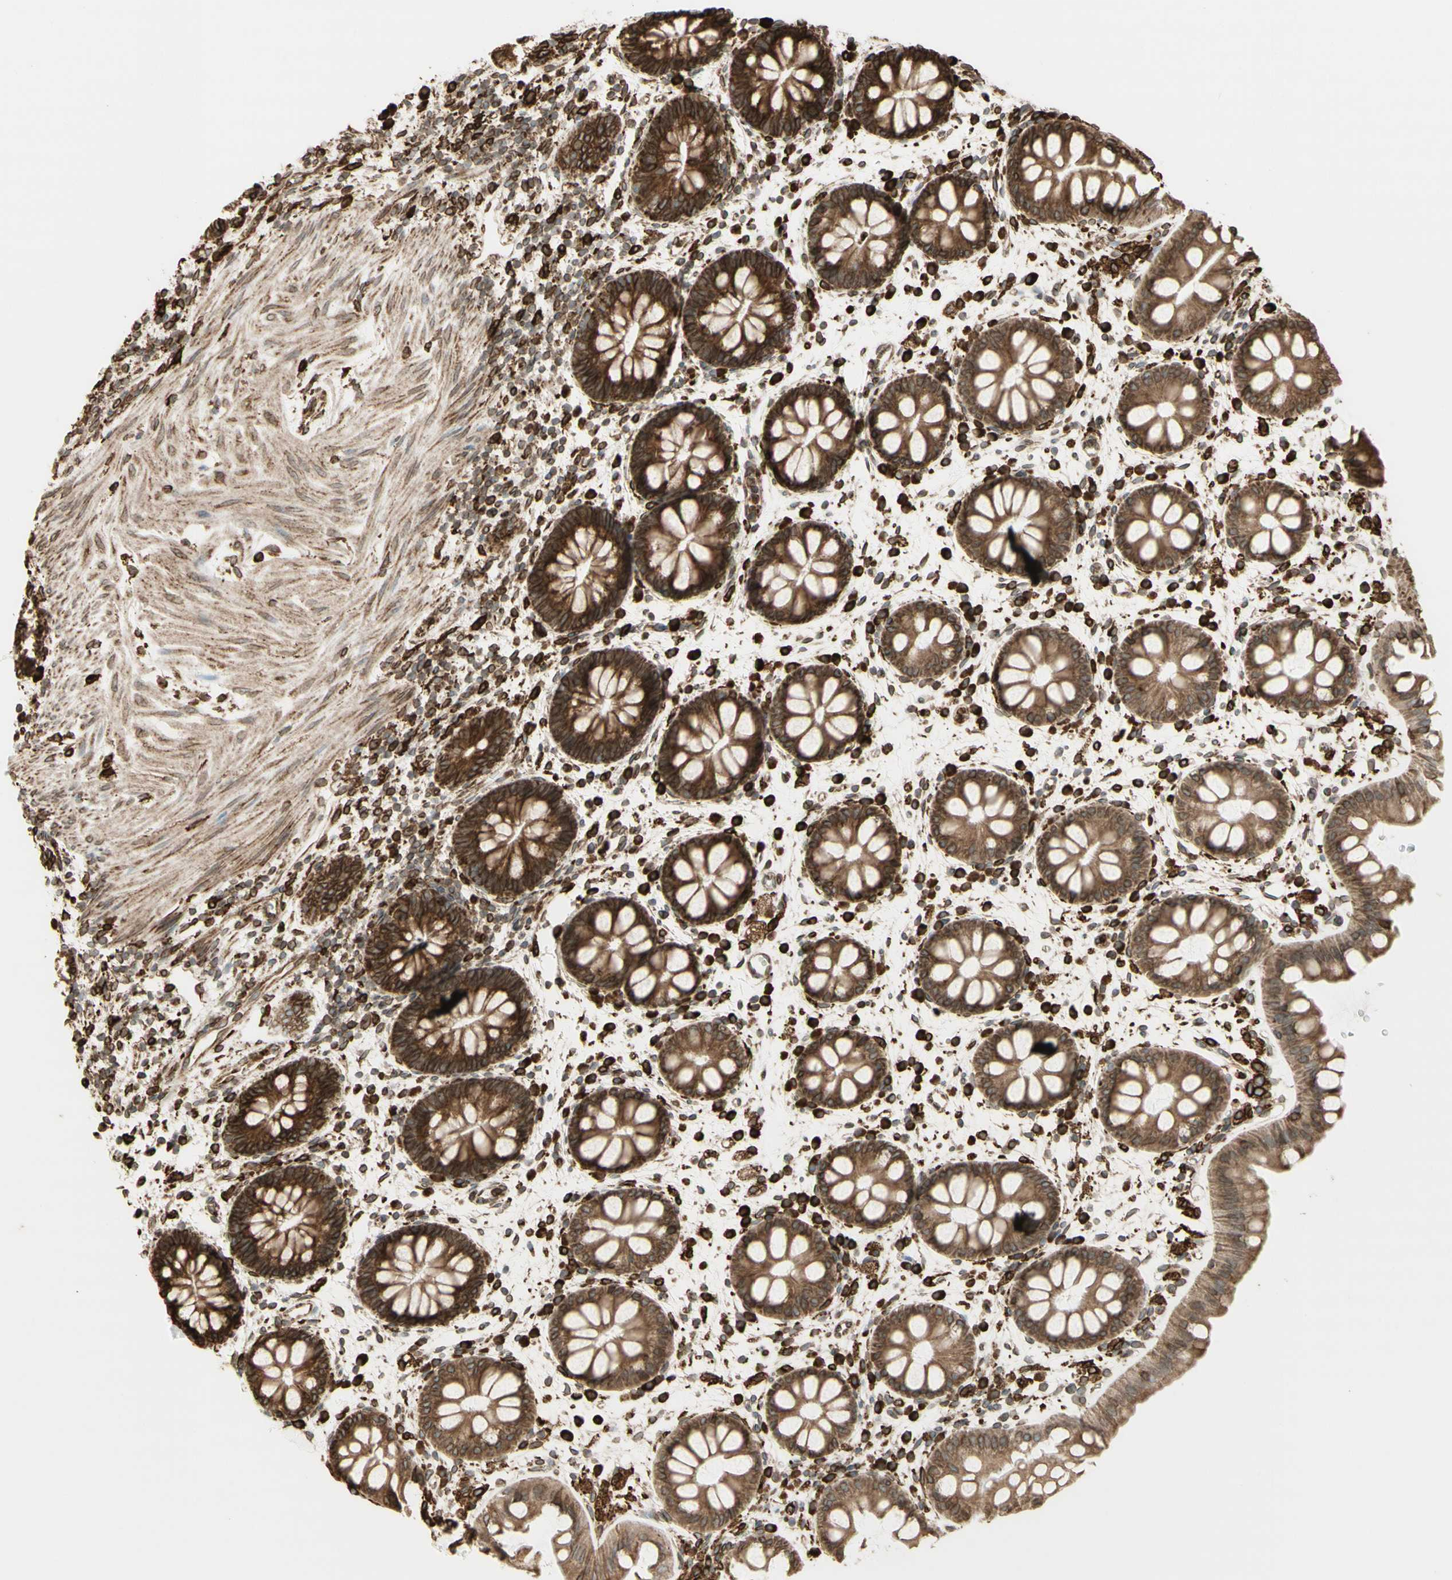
{"staining": {"intensity": "moderate", "quantity": ">75%", "location": "cytoplasmic/membranous"}, "tissue": "rectum", "cell_type": "Glandular cells", "image_type": "normal", "snomed": [{"axis": "morphology", "description": "Normal tissue, NOS"}, {"axis": "topography", "description": "Rectum"}], "caption": "An image of rectum stained for a protein demonstrates moderate cytoplasmic/membranous brown staining in glandular cells. (DAB IHC with brightfield microscopy, high magnification).", "gene": "CANX", "patient": {"sex": "female", "age": 24}}